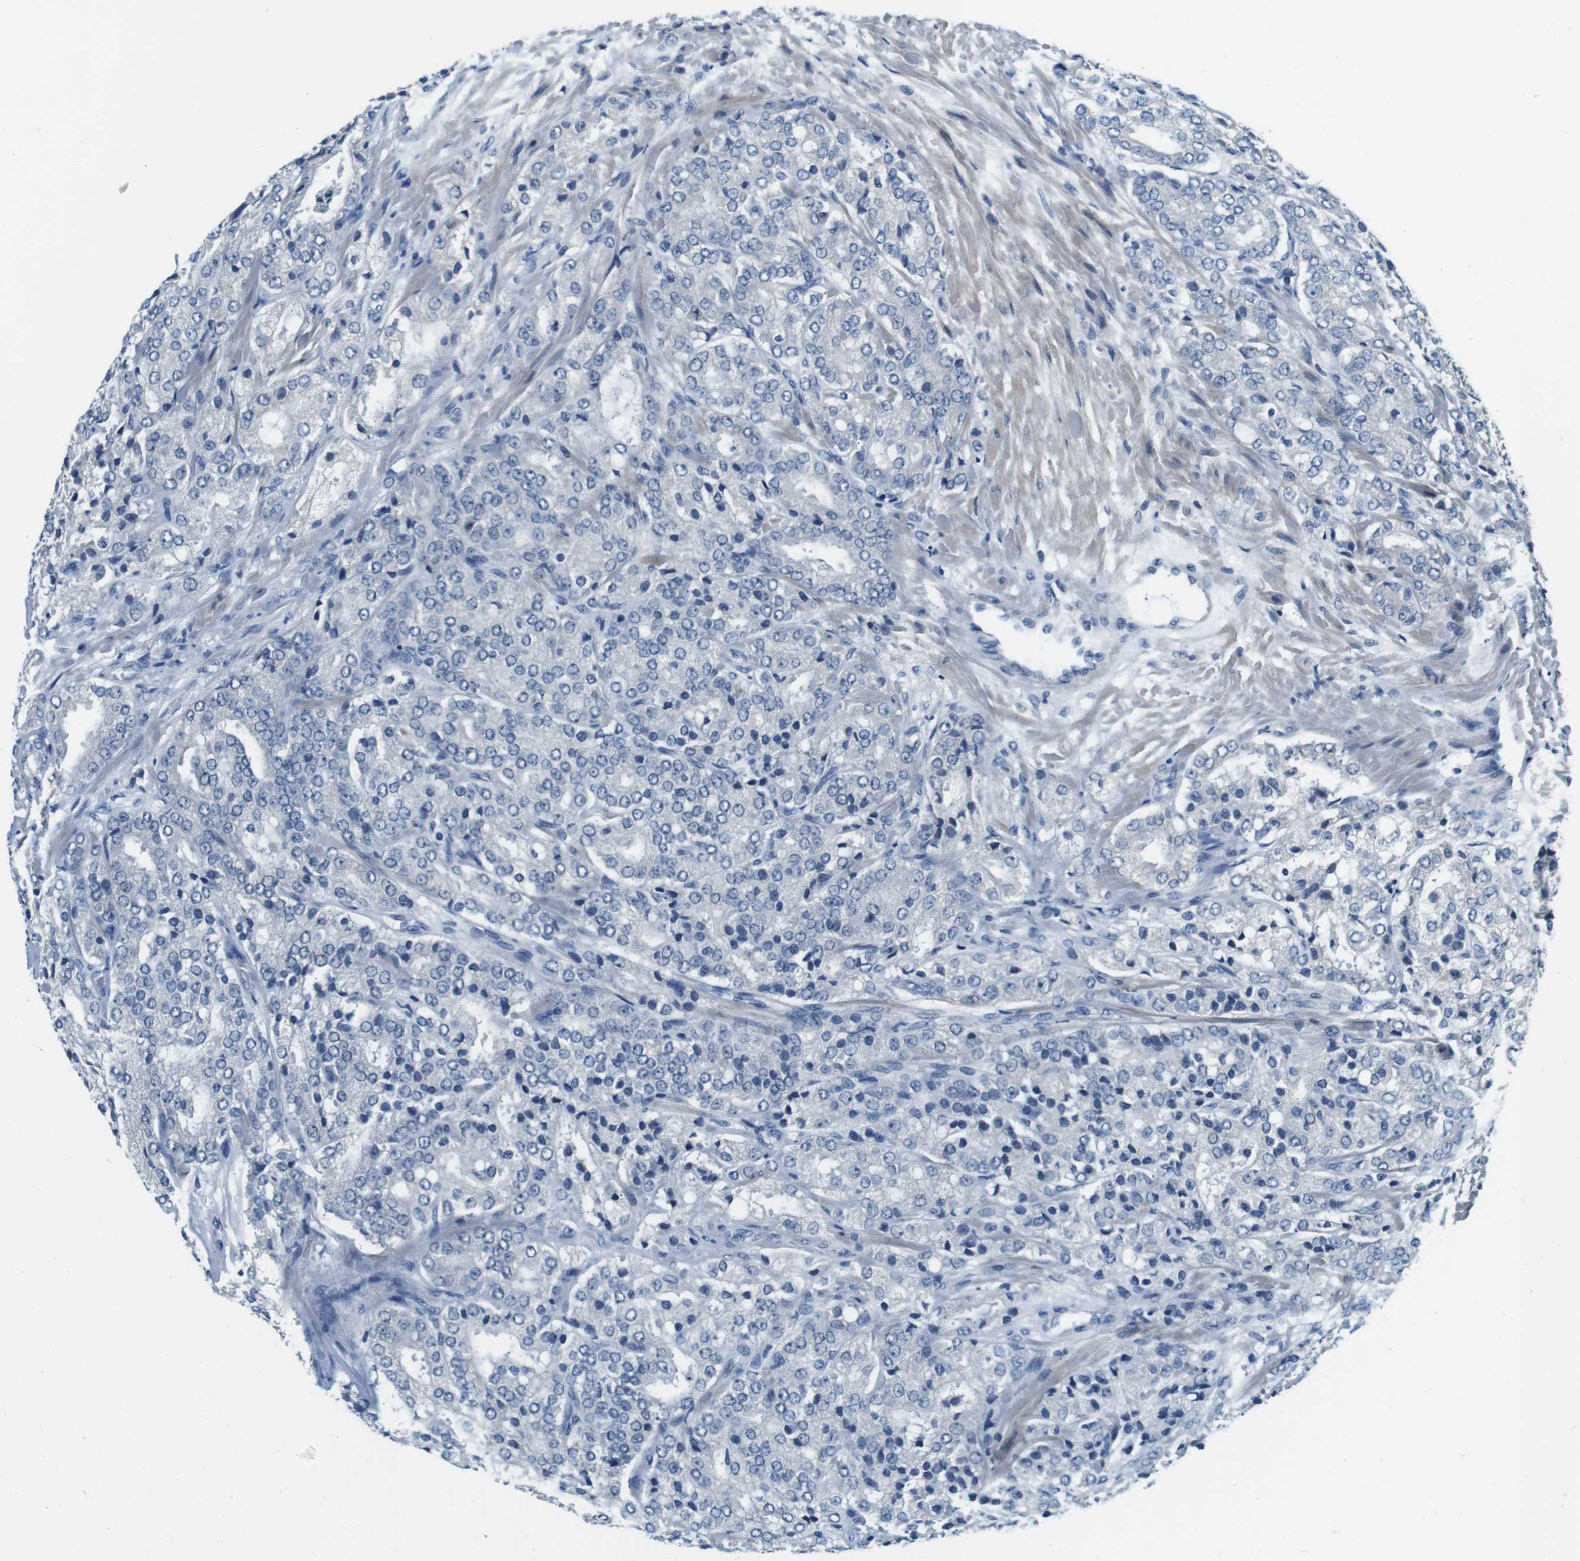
{"staining": {"intensity": "negative", "quantity": "none", "location": "none"}, "tissue": "prostate cancer", "cell_type": "Tumor cells", "image_type": "cancer", "snomed": [{"axis": "morphology", "description": "Adenocarcinoma, High grade"}, {"axis": "topography", "description": "Prostate"}], "caption": "Protein analysis of prostate cancer (high-grade adenocarcinoma) demonstrates no significant expression in tumor cells.", "gene": "DTNA", "patient": {"sex": "male", "age": 65}}